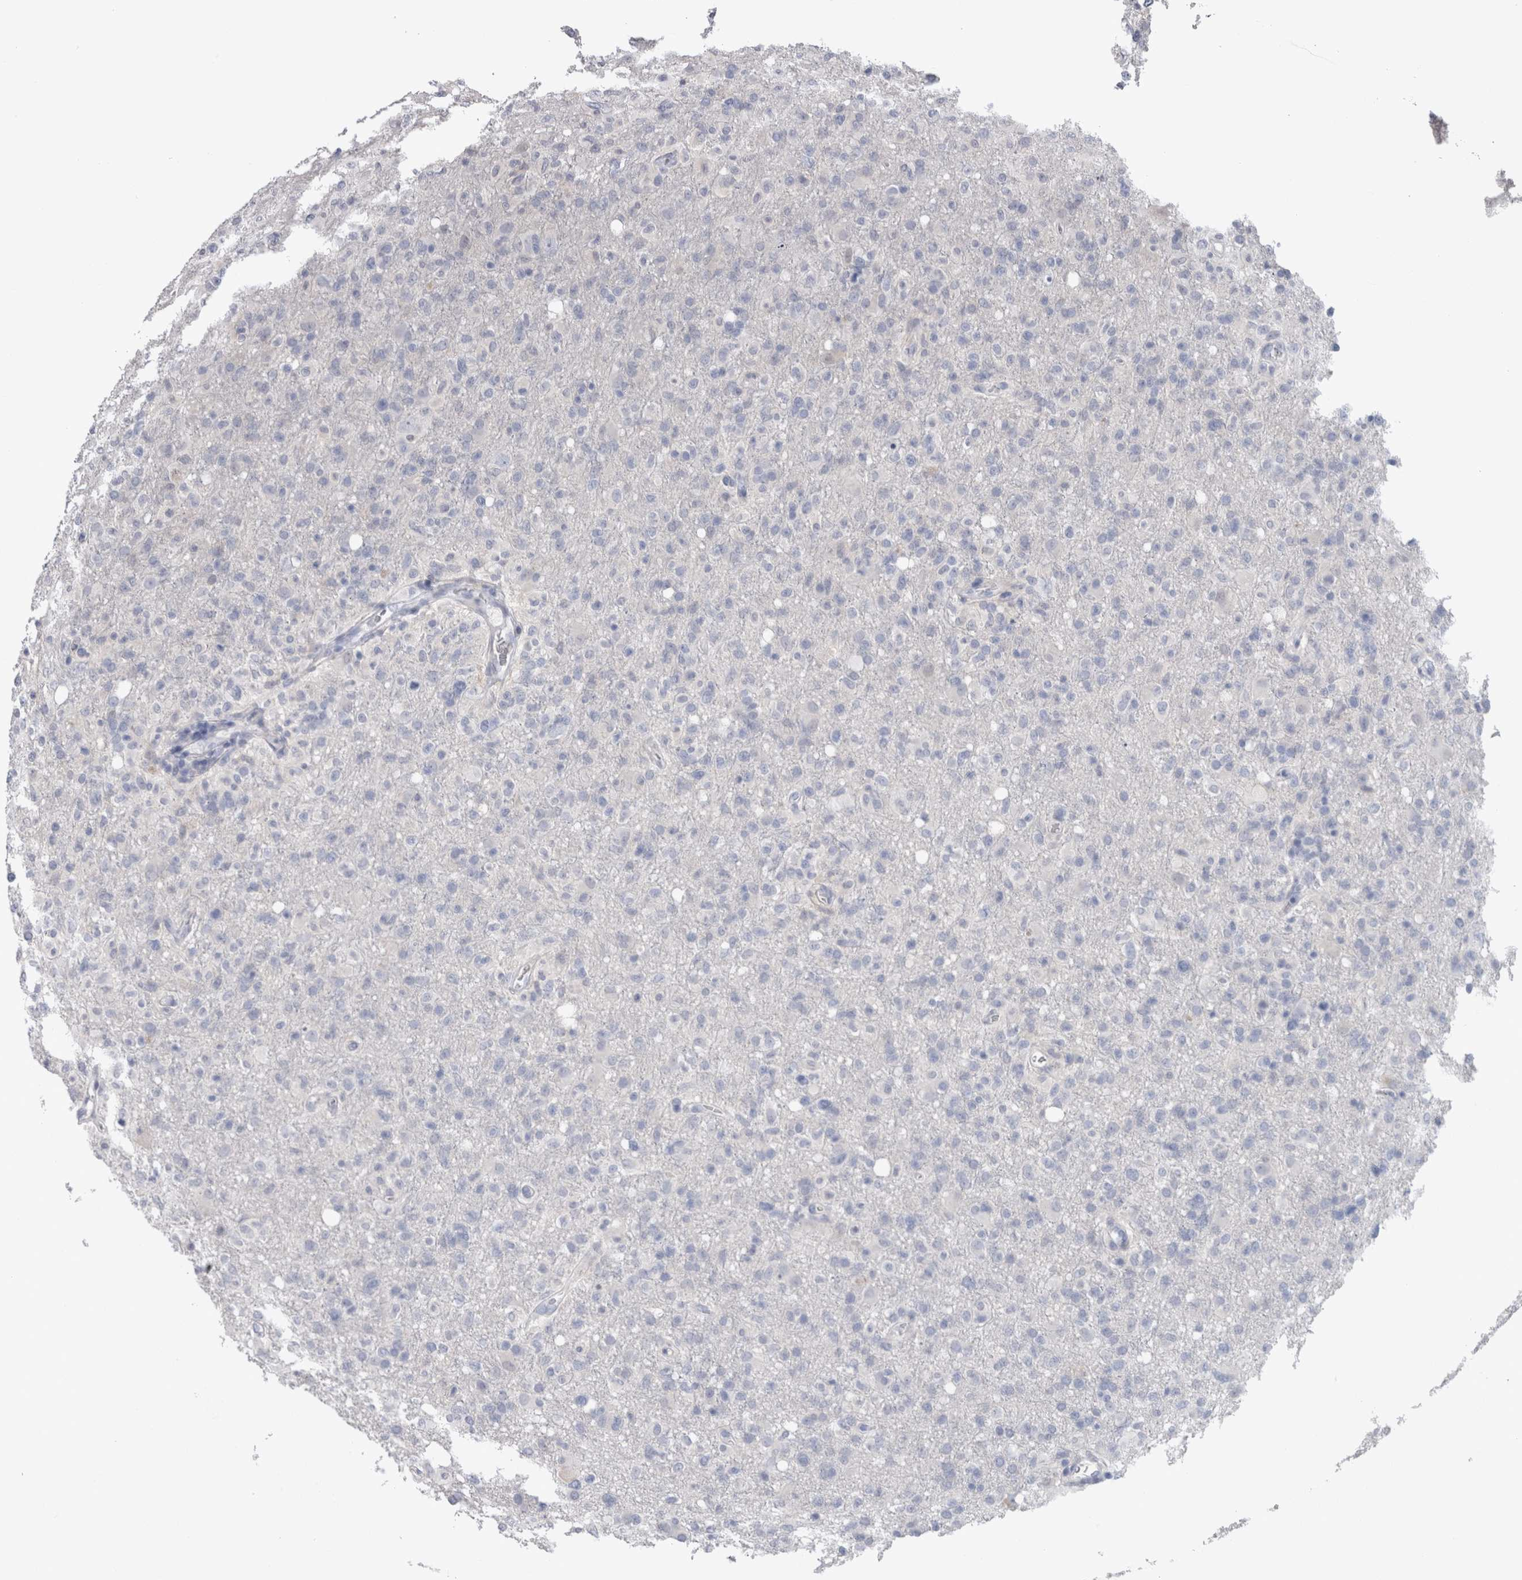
{"staining": {"intensity": "negative", "quantity": "none", "location": "none"}, "tissue": "glioma", "cell_type": "Tumor cells", "image_type": "cancer", "snomed": [{"axis": "morphology", "description": "Glioma, malignant, High grade"}, {"axis": "topography", "description": "Brain"}], "caption": "High power microscopy image of an IHC photomicrograph of glioma, revealing no significant positivity in tumor cells.", "gene": "CA8", "patient": {"sex": "female", "age": 57}}